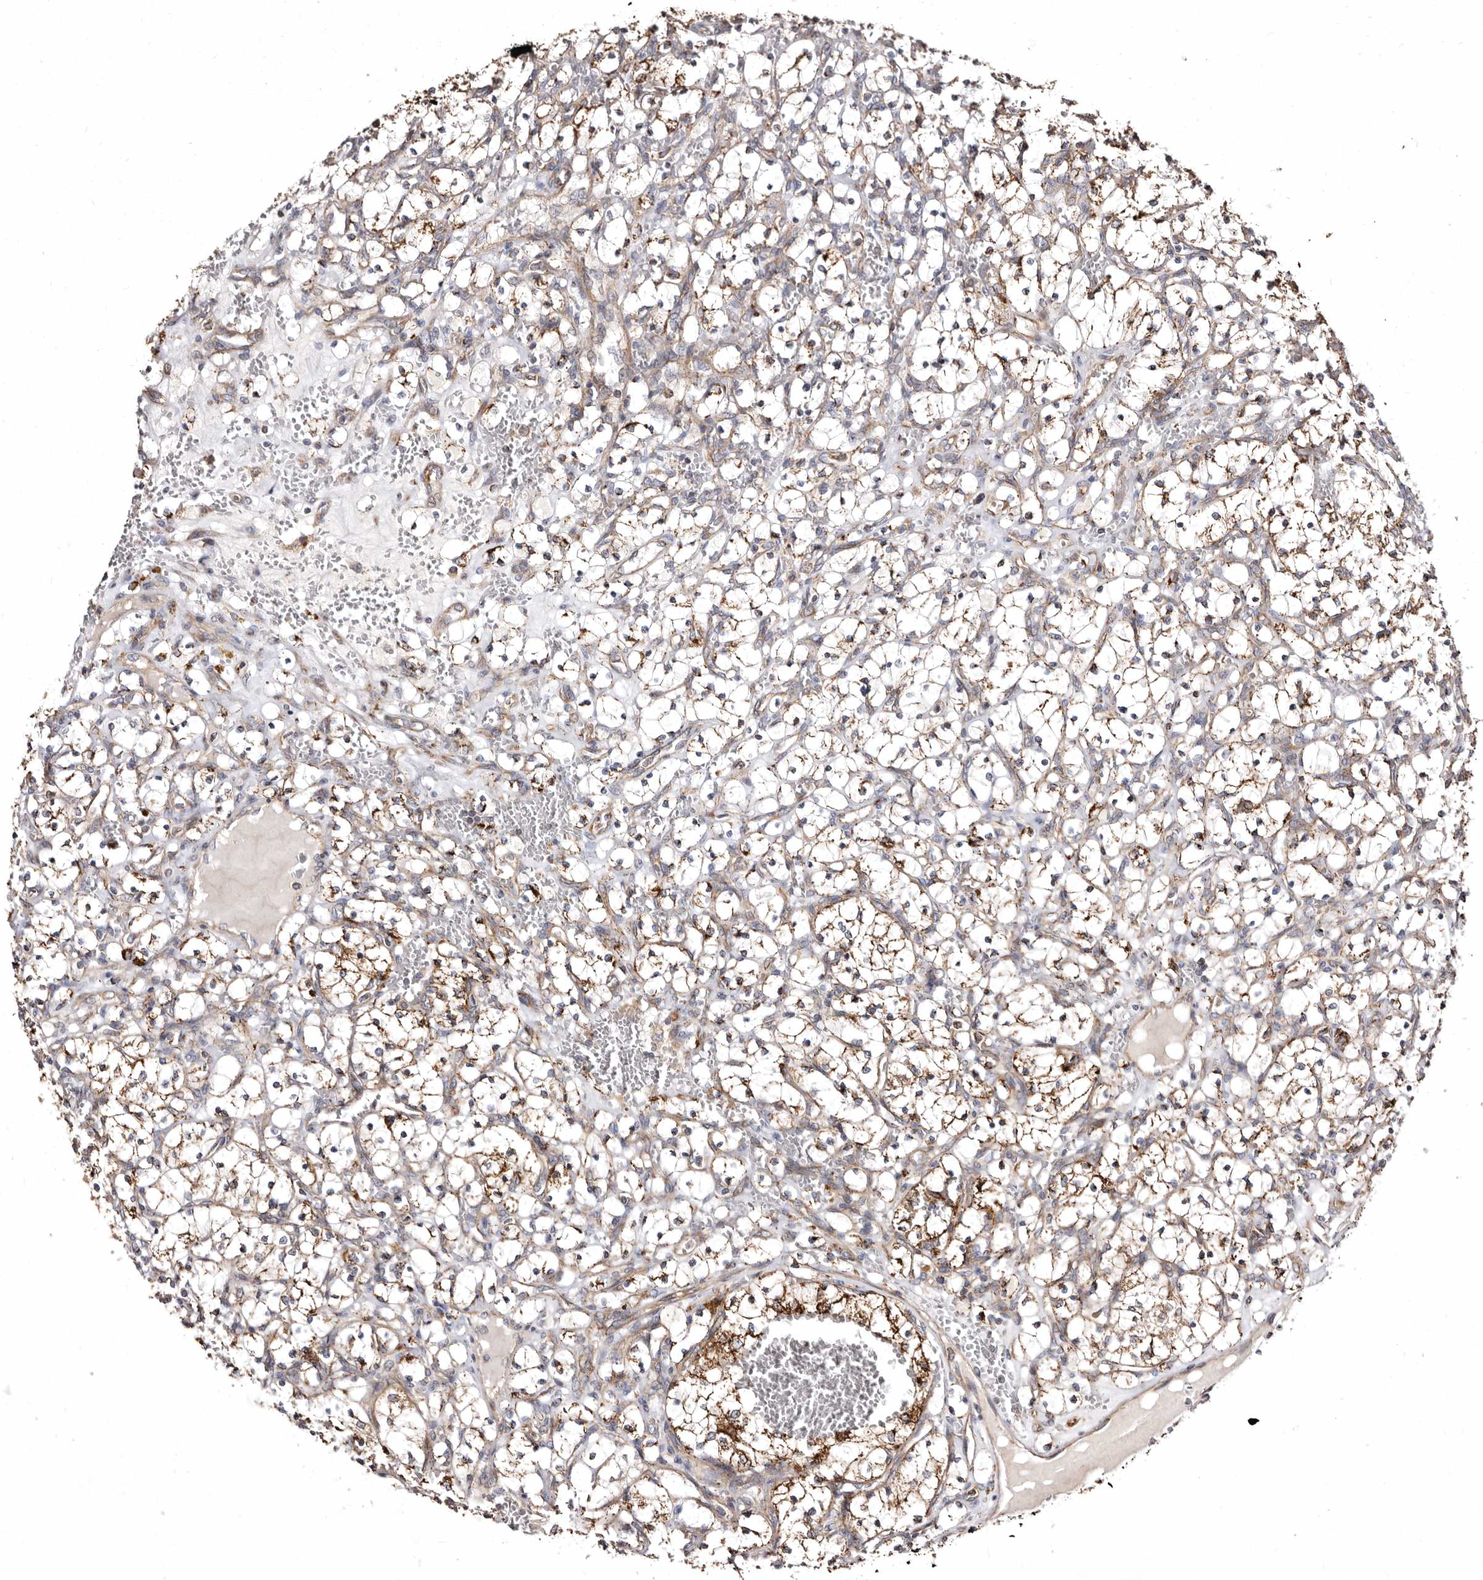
{"staining": {"intensity": "moderate", "quantity": "25%-75%", "location": "cytoplasmic/membranous"}, "tissue": "renal cancer", "cell_type": "Tumor cells", "image_type": "cancer", "snomed": [{"axis": "morphology", "description": "Adenocarcinoma, NOS"}, {"axis": "topography", "description": "Kidney"}], "caption": "High-power microscopy captured an immunohistochemistry (IHC) histopathology image of renal cancer, revealing moderate cytoplasmic/membranous staining in approximately 25%-75% of tumor cells.", "gene": "LUZP1", "patient": {"sex": "female", "age": 69}}